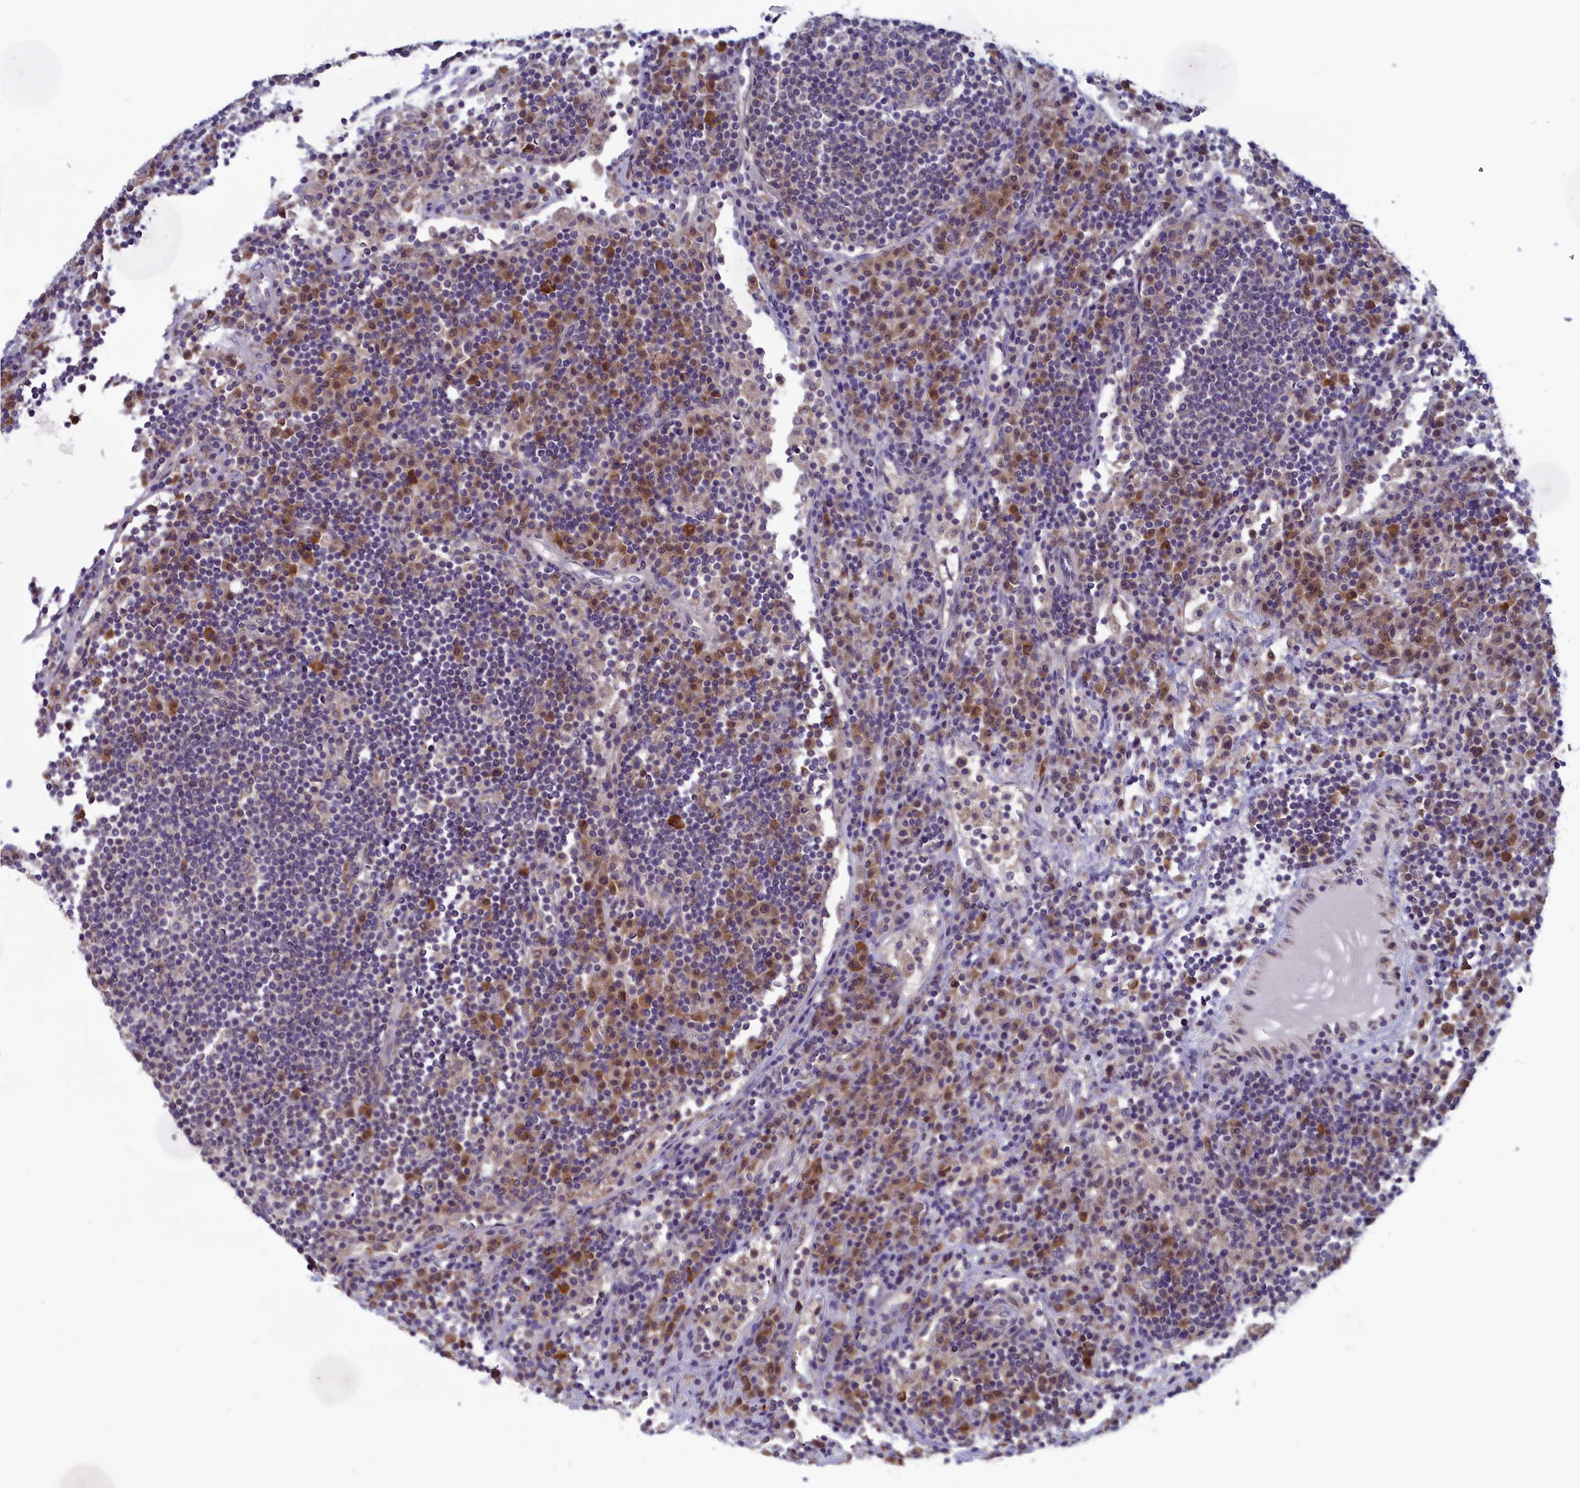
{"staining": {"intensity": "negative", "quantity": "none", "location": "none"}, "tissue": "lymph node", "cell_type": "Germinal center cells", "image_type": "normal", "snomed": [{"axis": "morphology", "description": "Normal tissue, NOS"}, {"axis": "topography", "description": "Lymph node"}], "caption": "Lymph node stained for a protein using immunohistochemistry (IHC) displays no positivity germinal center cells.", "gene": "MRI1", "patient": {"sex": "female", "age": 53}}